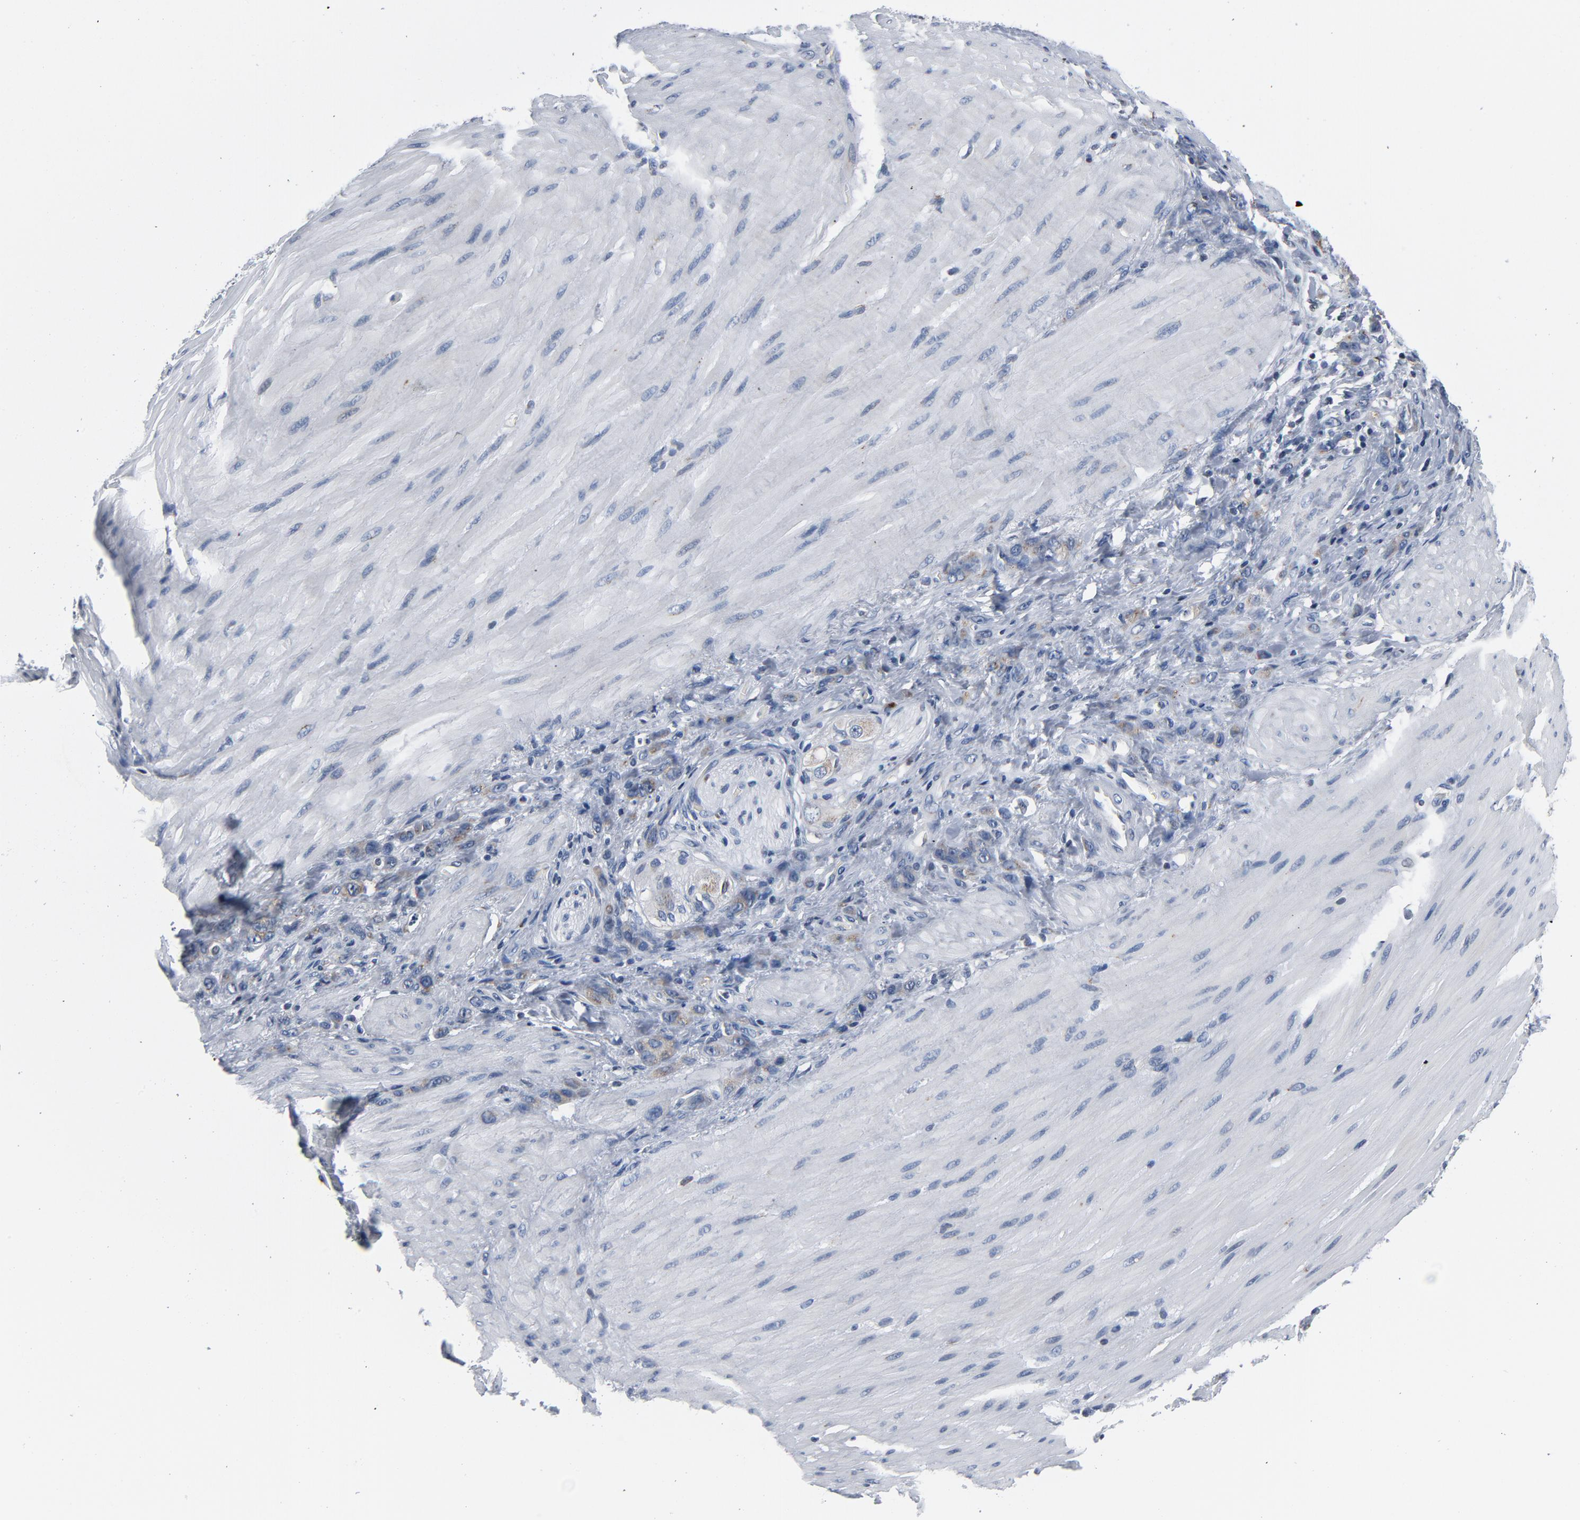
{"staining": {"intensity": "moderate", "quantity": "25%-75%", "location": "cytoplasmic/membranous"}, "tissue": "stomach cancer", "cell_type": "Tumor cells", "image_type": "cancer", "snomed": [{"axis": "morphology", "description": "Normal tissue, NOS"}, {"axis": "morphology", "description": "Adenocarcinoma, NOS"}, {"axis": "topography", "description": "Stomach"}], "caption": "Immunohistochemistry photomicrograph of stomach cancer stained for a protein (brown), which demonstrates medium levels of moderate cytoplasmic/membranous staining in approximately 25%-75% of tumor cells.", "gene": "YIPF6", "patient": {"sex": "male", "age": 82}}